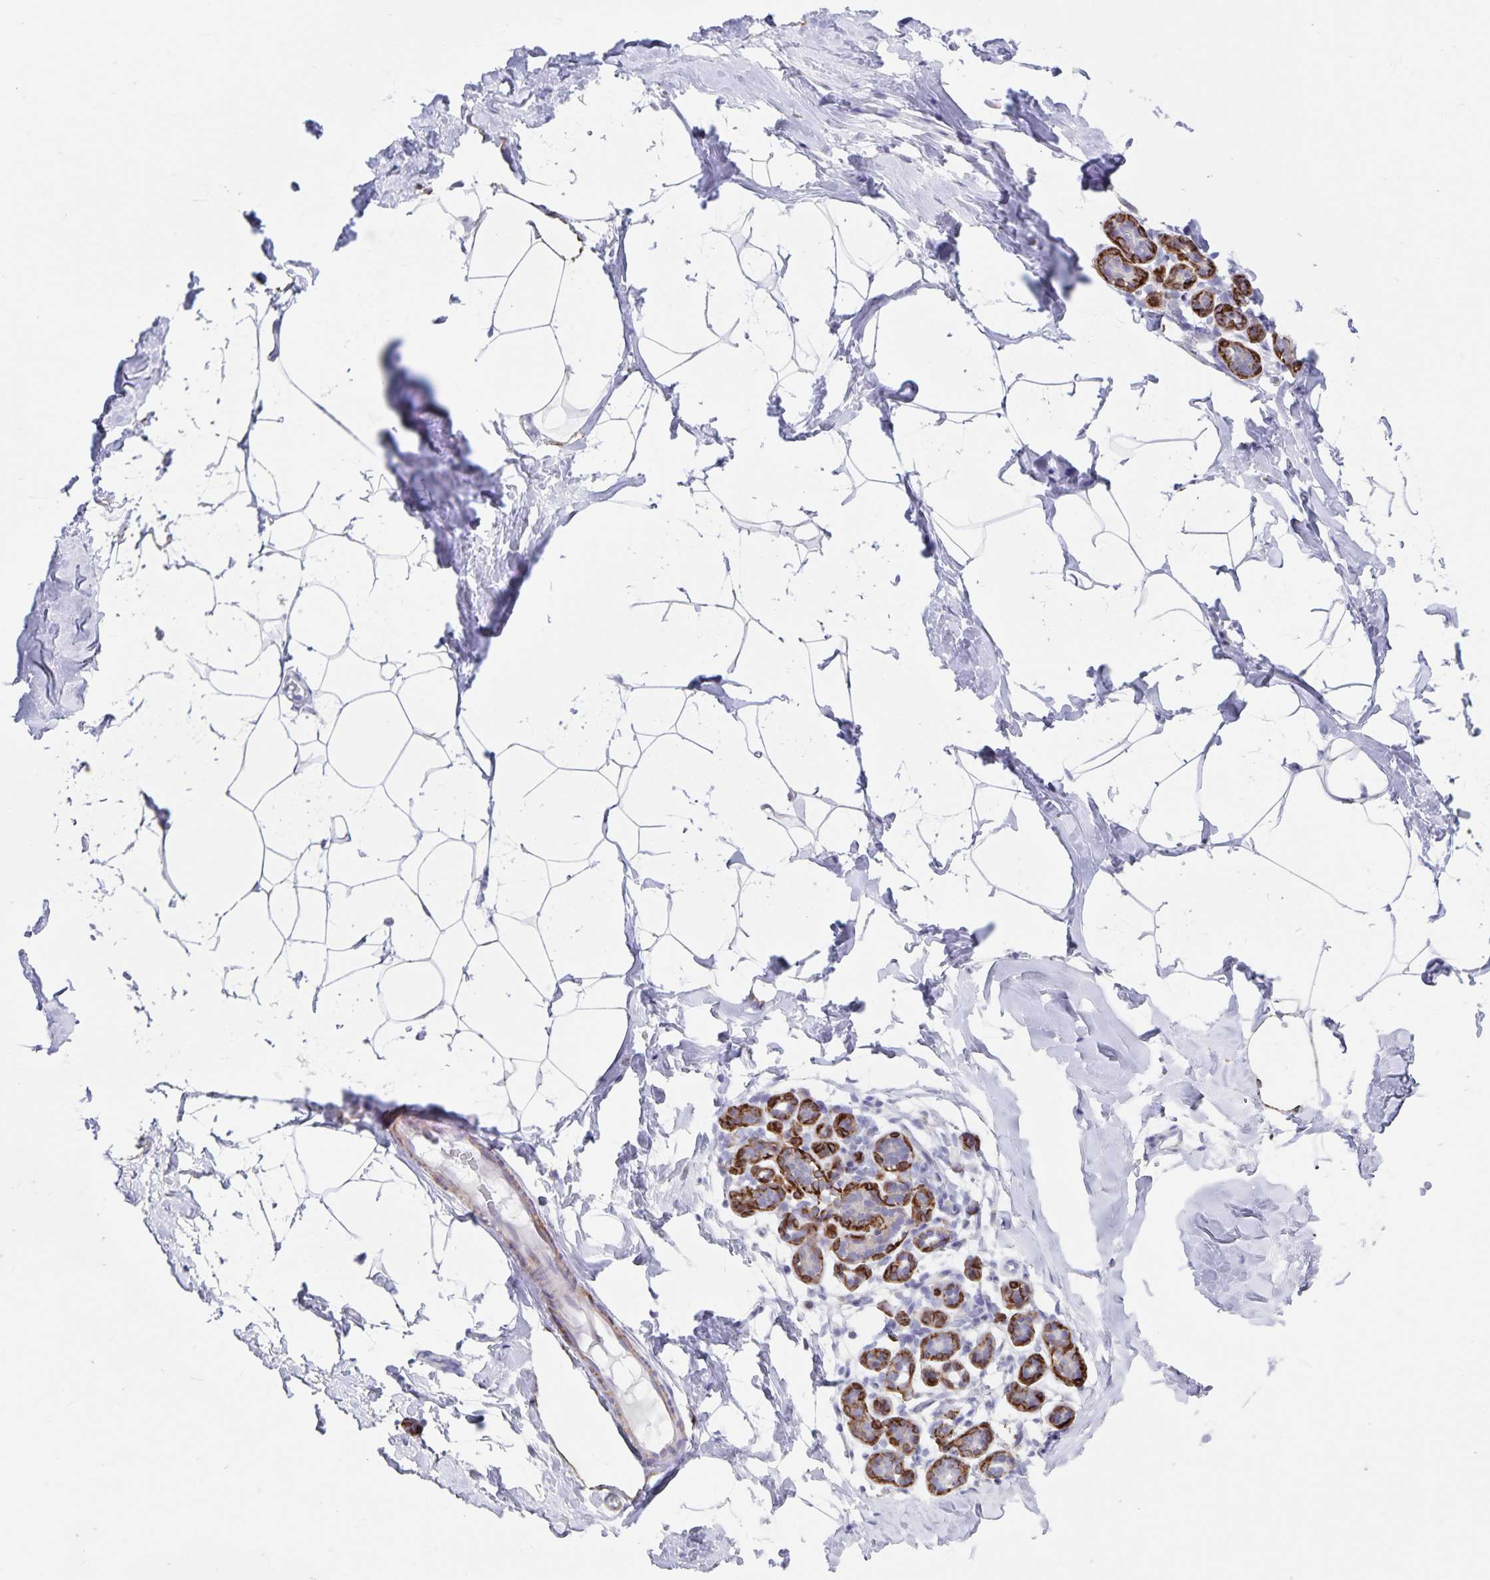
{"staining": {"intensity": "negative", "quantity": "none", "location": "none"}, "tissue": "breast", "cell_type": "Adipocytes", "image_type": "normal", "snomed": [{"axis": "morphology", "description": "Normal tissue, NOS"}, {"axis": "topography", "description": "Breast"}], "caption": "IHC of normal human breast exhibits no positivity in adipocytes. The staining was performed using DAB (3,3'-diaminobenzidine) to visualize the protein expression in brown, while the nuclei were stained in blue with hematoxylin (Magnification: 20x).", "gene": "SYNM", "patient": {"sex": "female", "age": 32}}